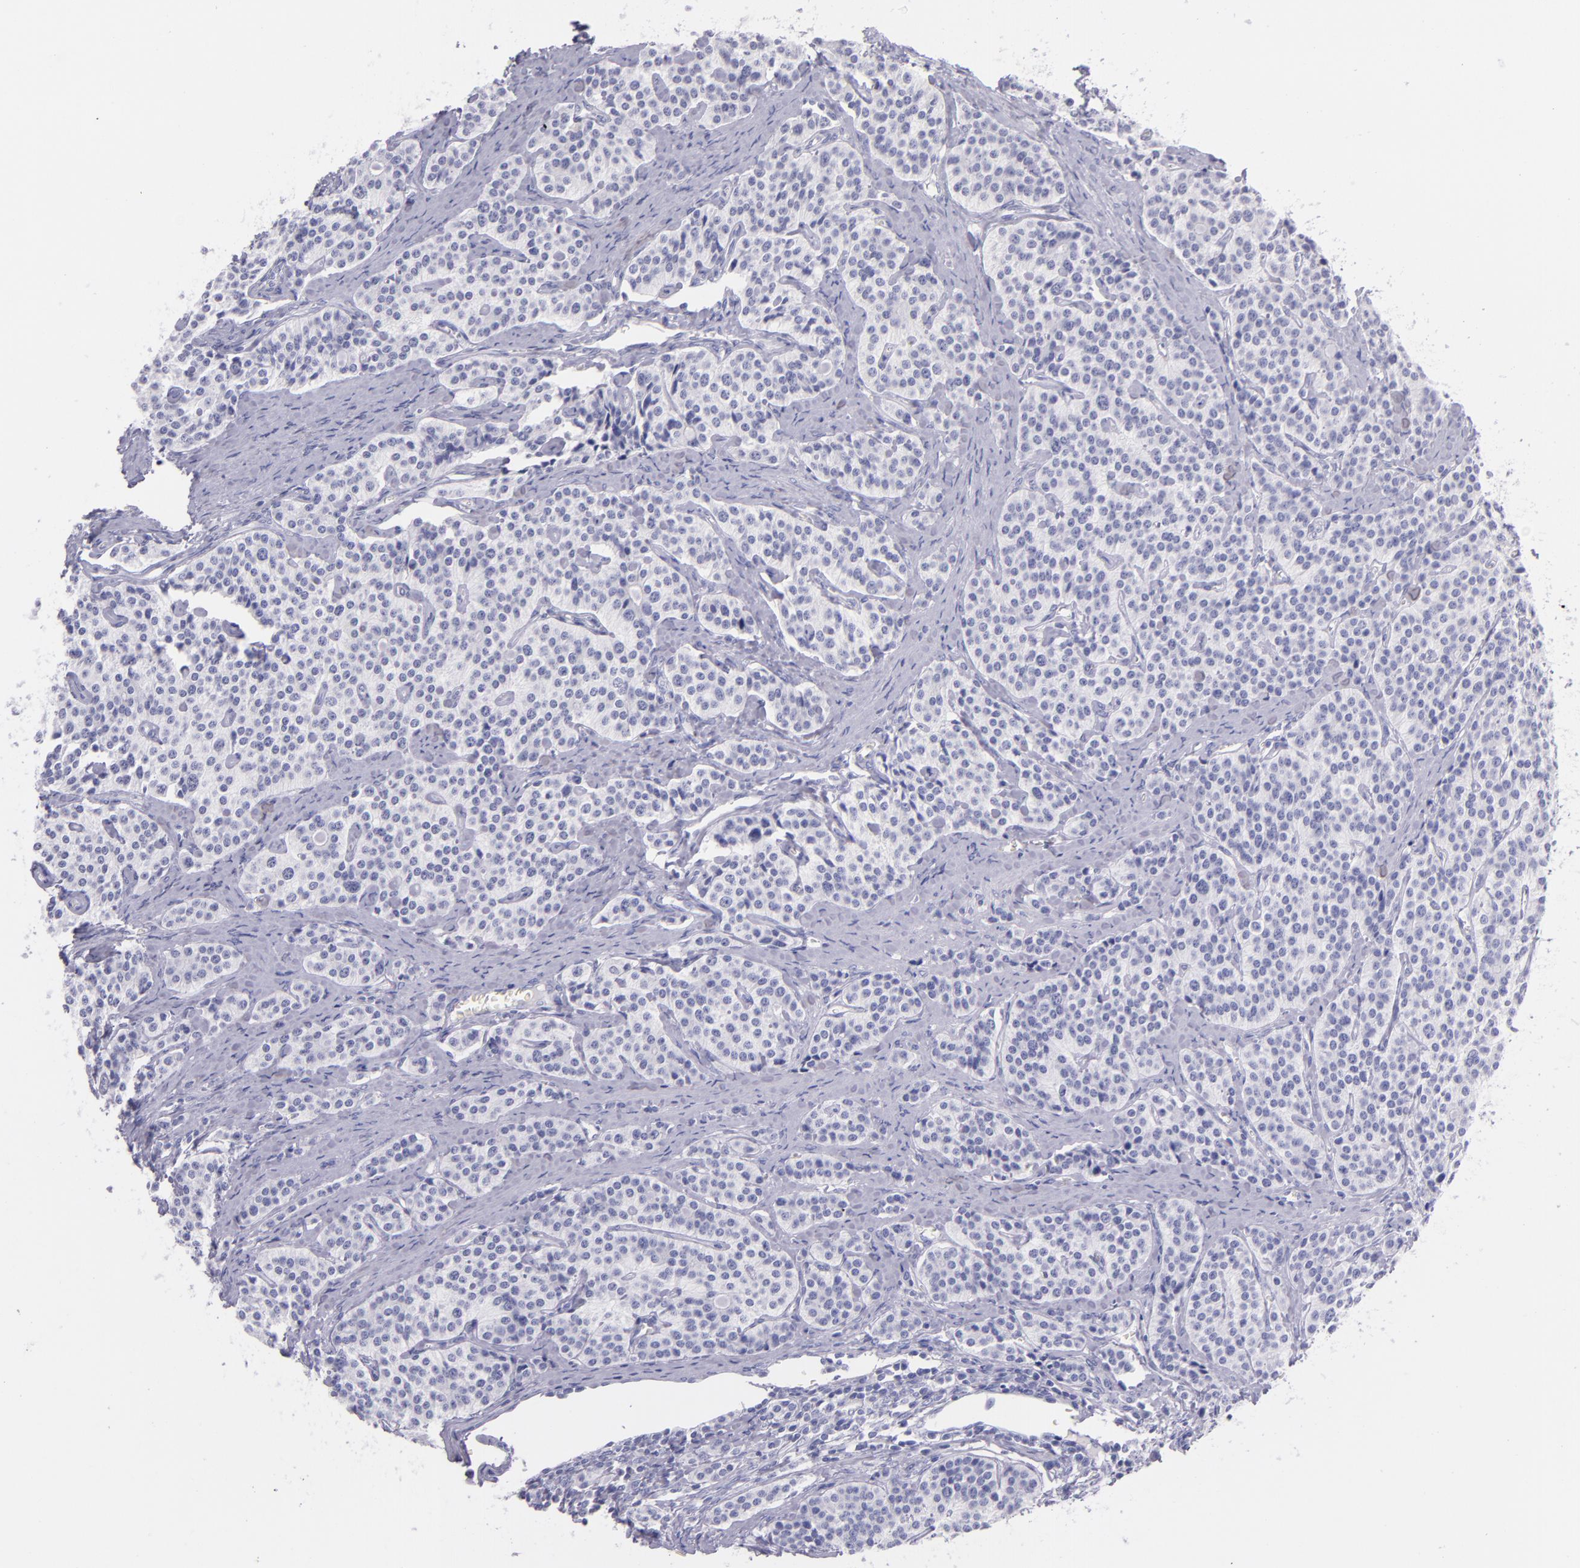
{"staining": {"intensity": "negative", "quantity": "none", "location": "none"}, "tissue": "carcinoid", "cell_type": "Tumor cells", "image_type": "cancer", "snomed": [{"axis": "morphology", "description": "Carcinoid, malignant, NOS"}, {"axis": "topography", "description": "Small intestine"}], "caption": "Tumor cells show no significant staining in carcinoid. The staining was performed using DAB to visualize the protein expression in brown, while the nuclei were stained in blue with hematoxylin (Magnification: 20x).", "gene": "SFTPB", "patient": {"sex": "male", "age": 63}}